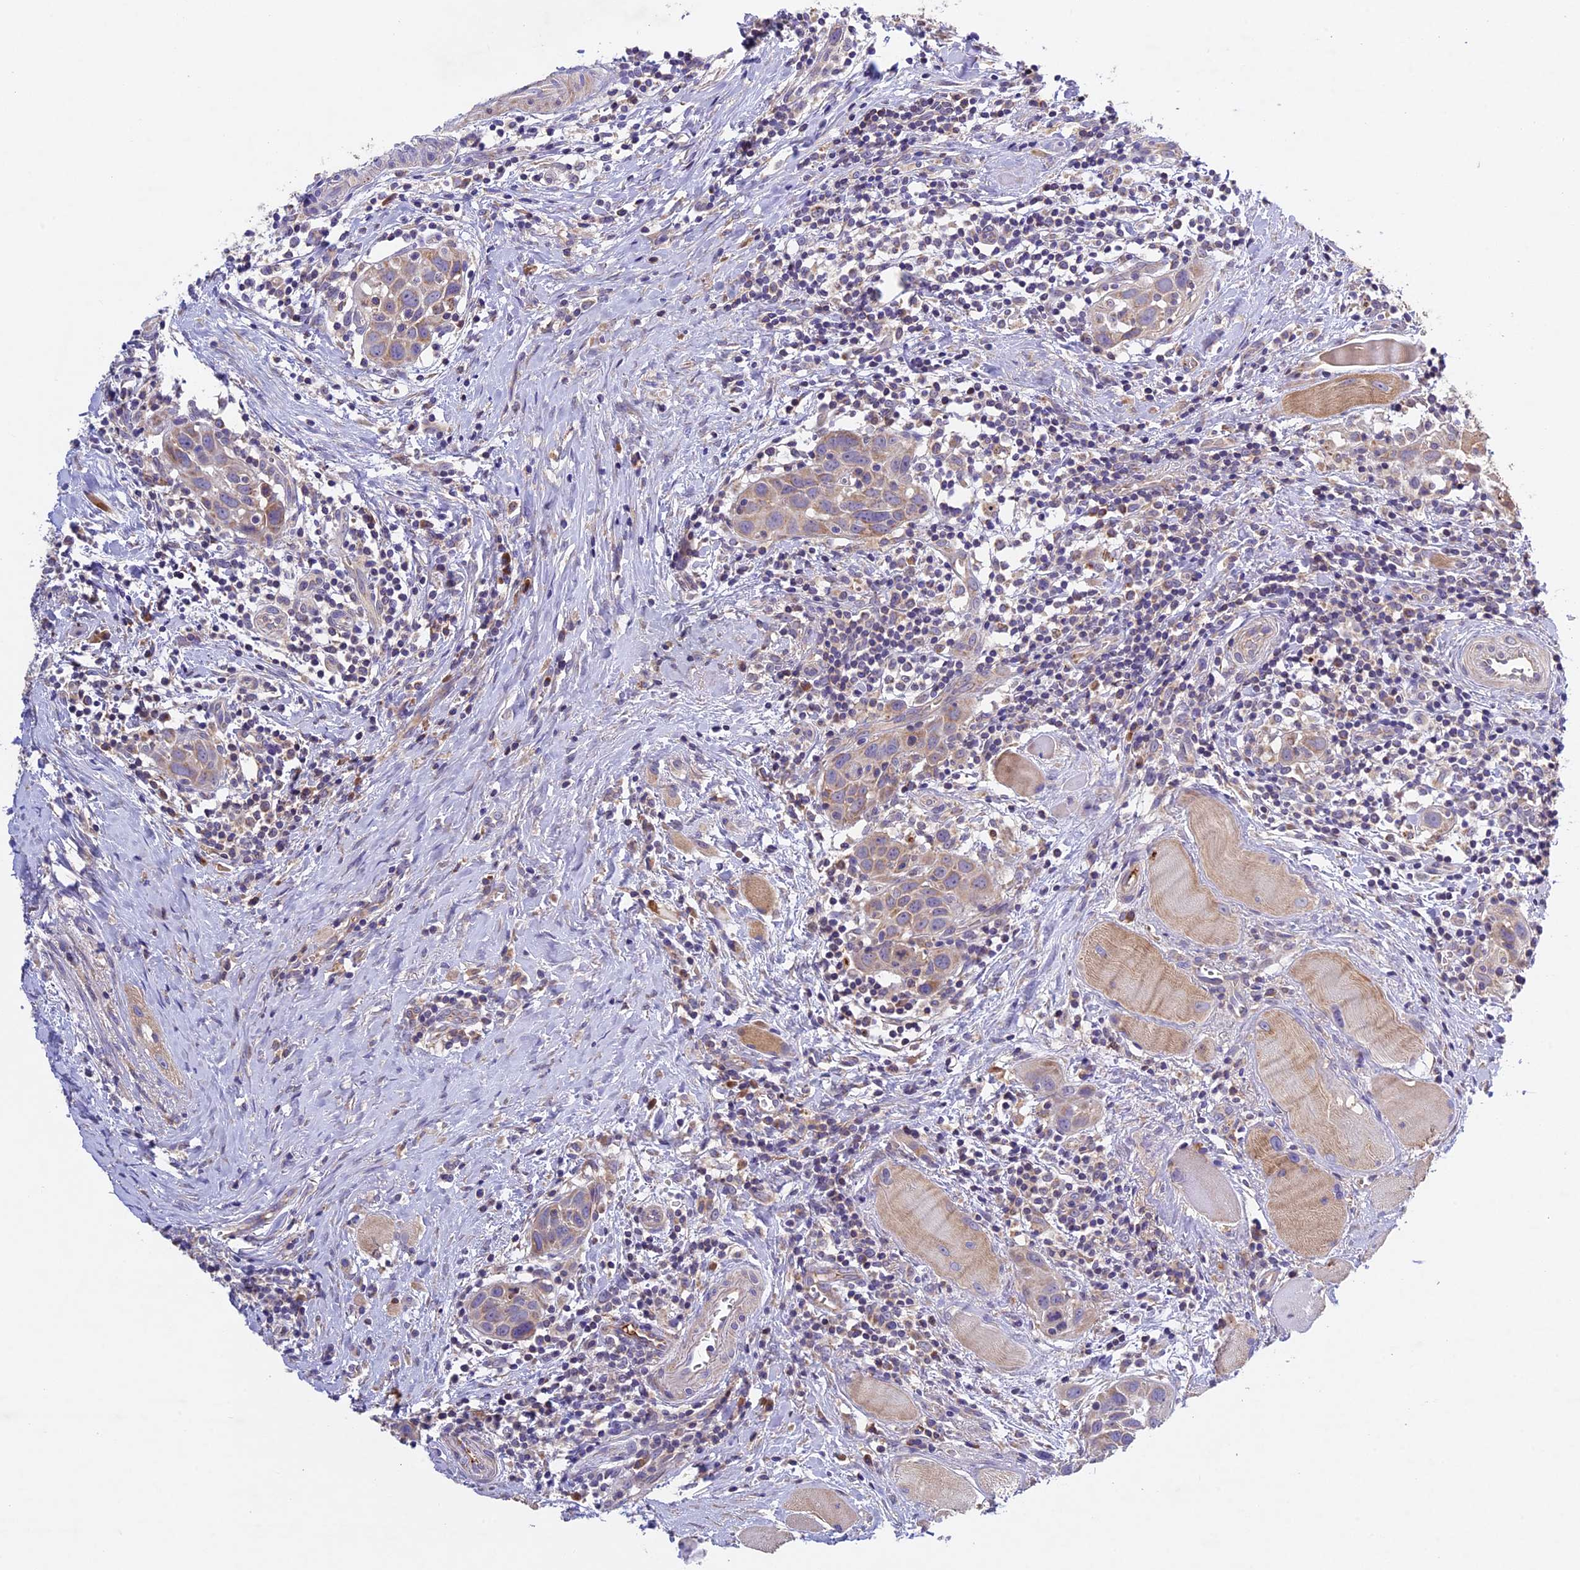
{"staining": {"intensity": "weak", "quantity": ">75%", "location": "cytoplasmic/membranous"}, "tissue": "head and neck cancer", "cell_type": "Tumor cells", "image_type": "cancer", "snomed": [{"axis": "morphology", "description": "Squamous cell carcinoma, NOS"}, {"axis": "topography", "description": "Oral tissue"}, {"axis": "topography", "description": "Head-Neck"}], "caption": "Tumor cells show low levels of weak cytoplasmic/membranous expression in approximately >75% of cells in human head and neck cancer (squamous cell carcinoma).", "gene": "OCEL1", "patient": {"sex": "female", "age": 50}}